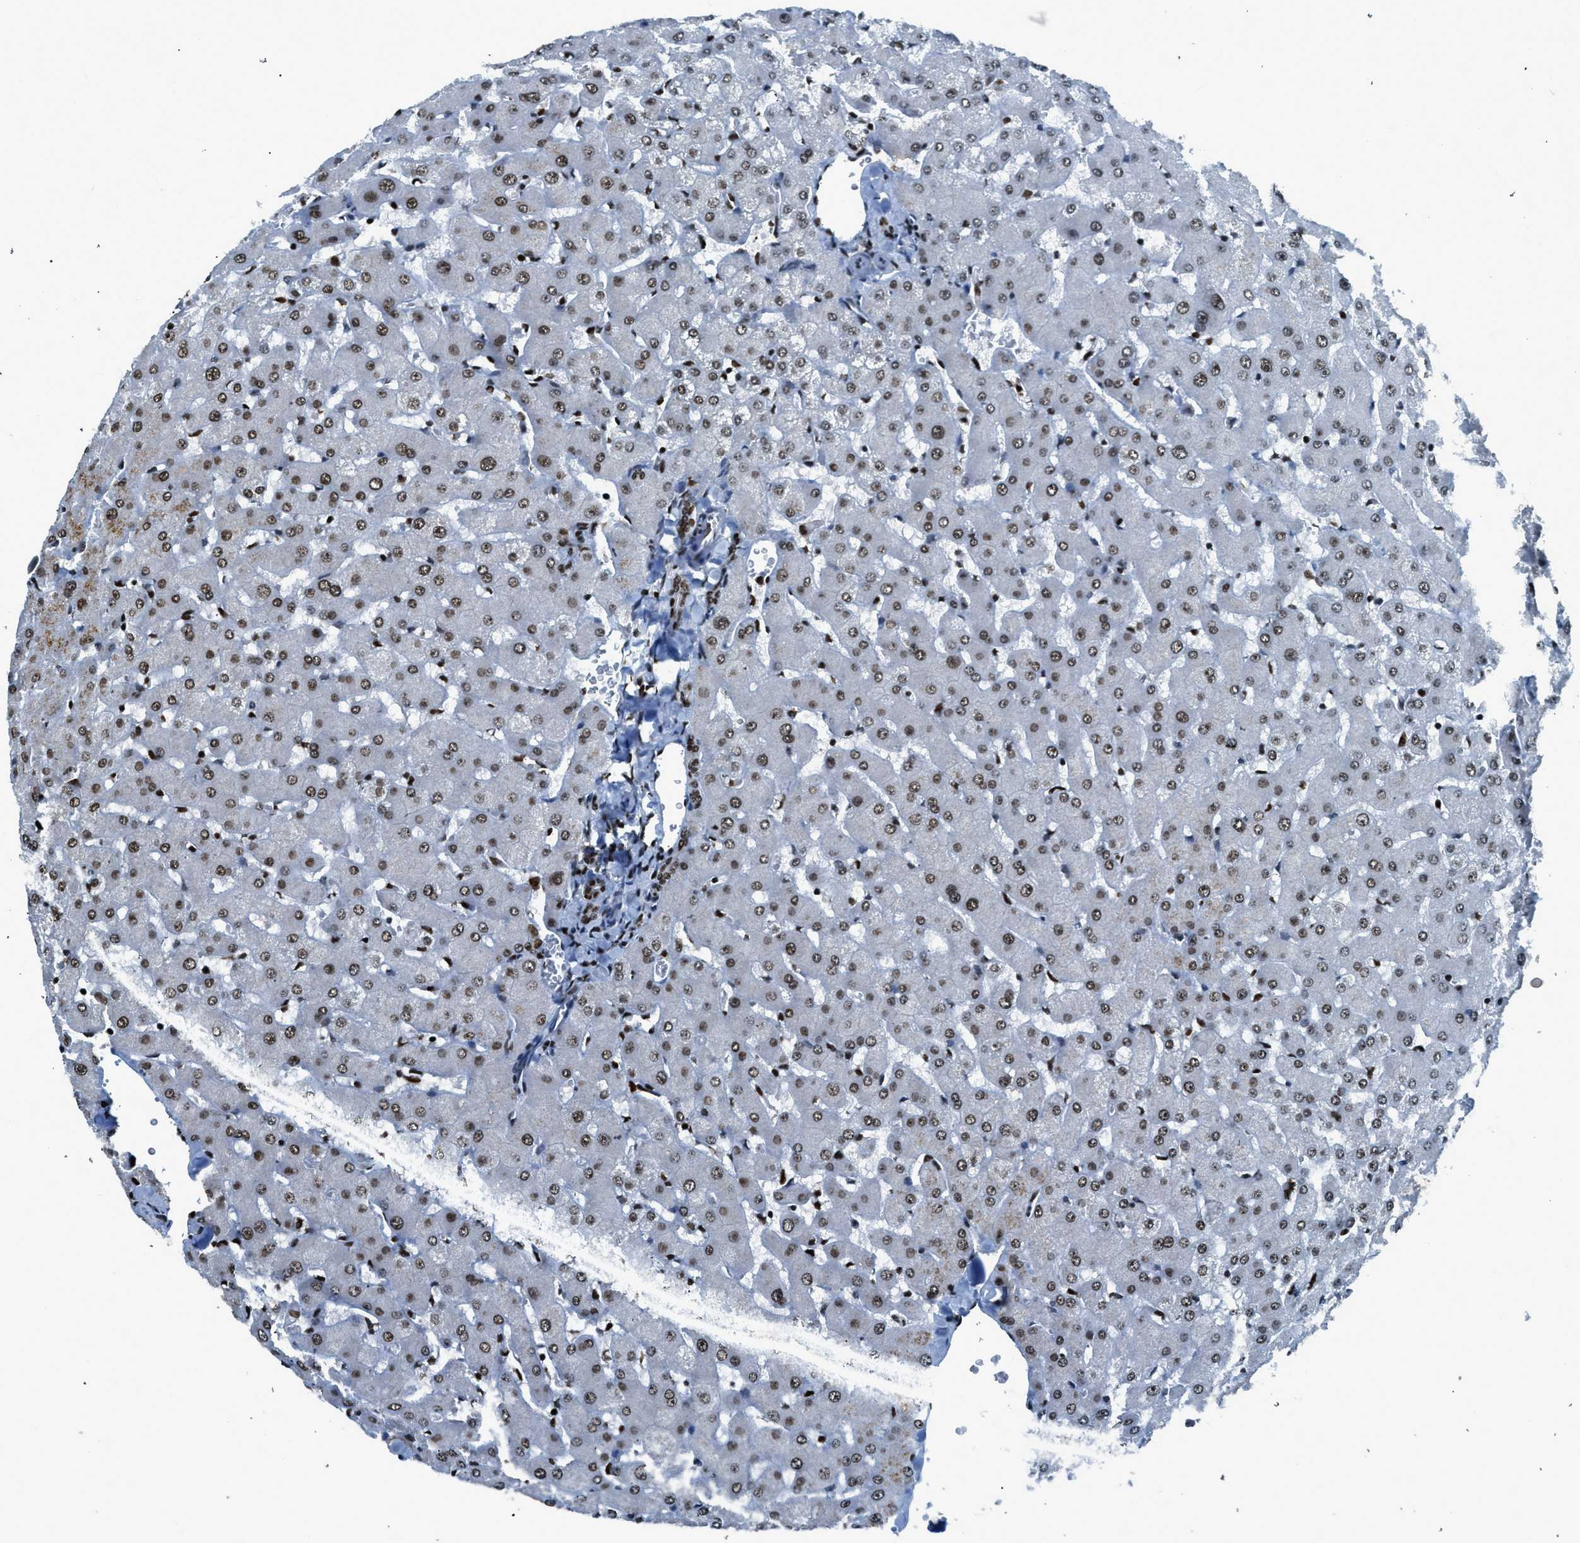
{"staining": {"intensity": "strong", "quantity": ">75%", "location": "nuclear"}, "tissue": "liver", "cell_type": "Cholangiocytes", "image_type": "normal", "snomed": [{"axis": "morphology", "description": "Normal tissue, NOS"}, {"axis": "topography", "description": "Liver"}], "caption": "A high-resolution histopathology image shows immunohistochemistry (IHC) staining of benign liver, which demonstrates strong nuclear staining in about >75% of cholangiocytes.", "gene": "RAD51B", "patient": {"sex": "female", "age": 63}}